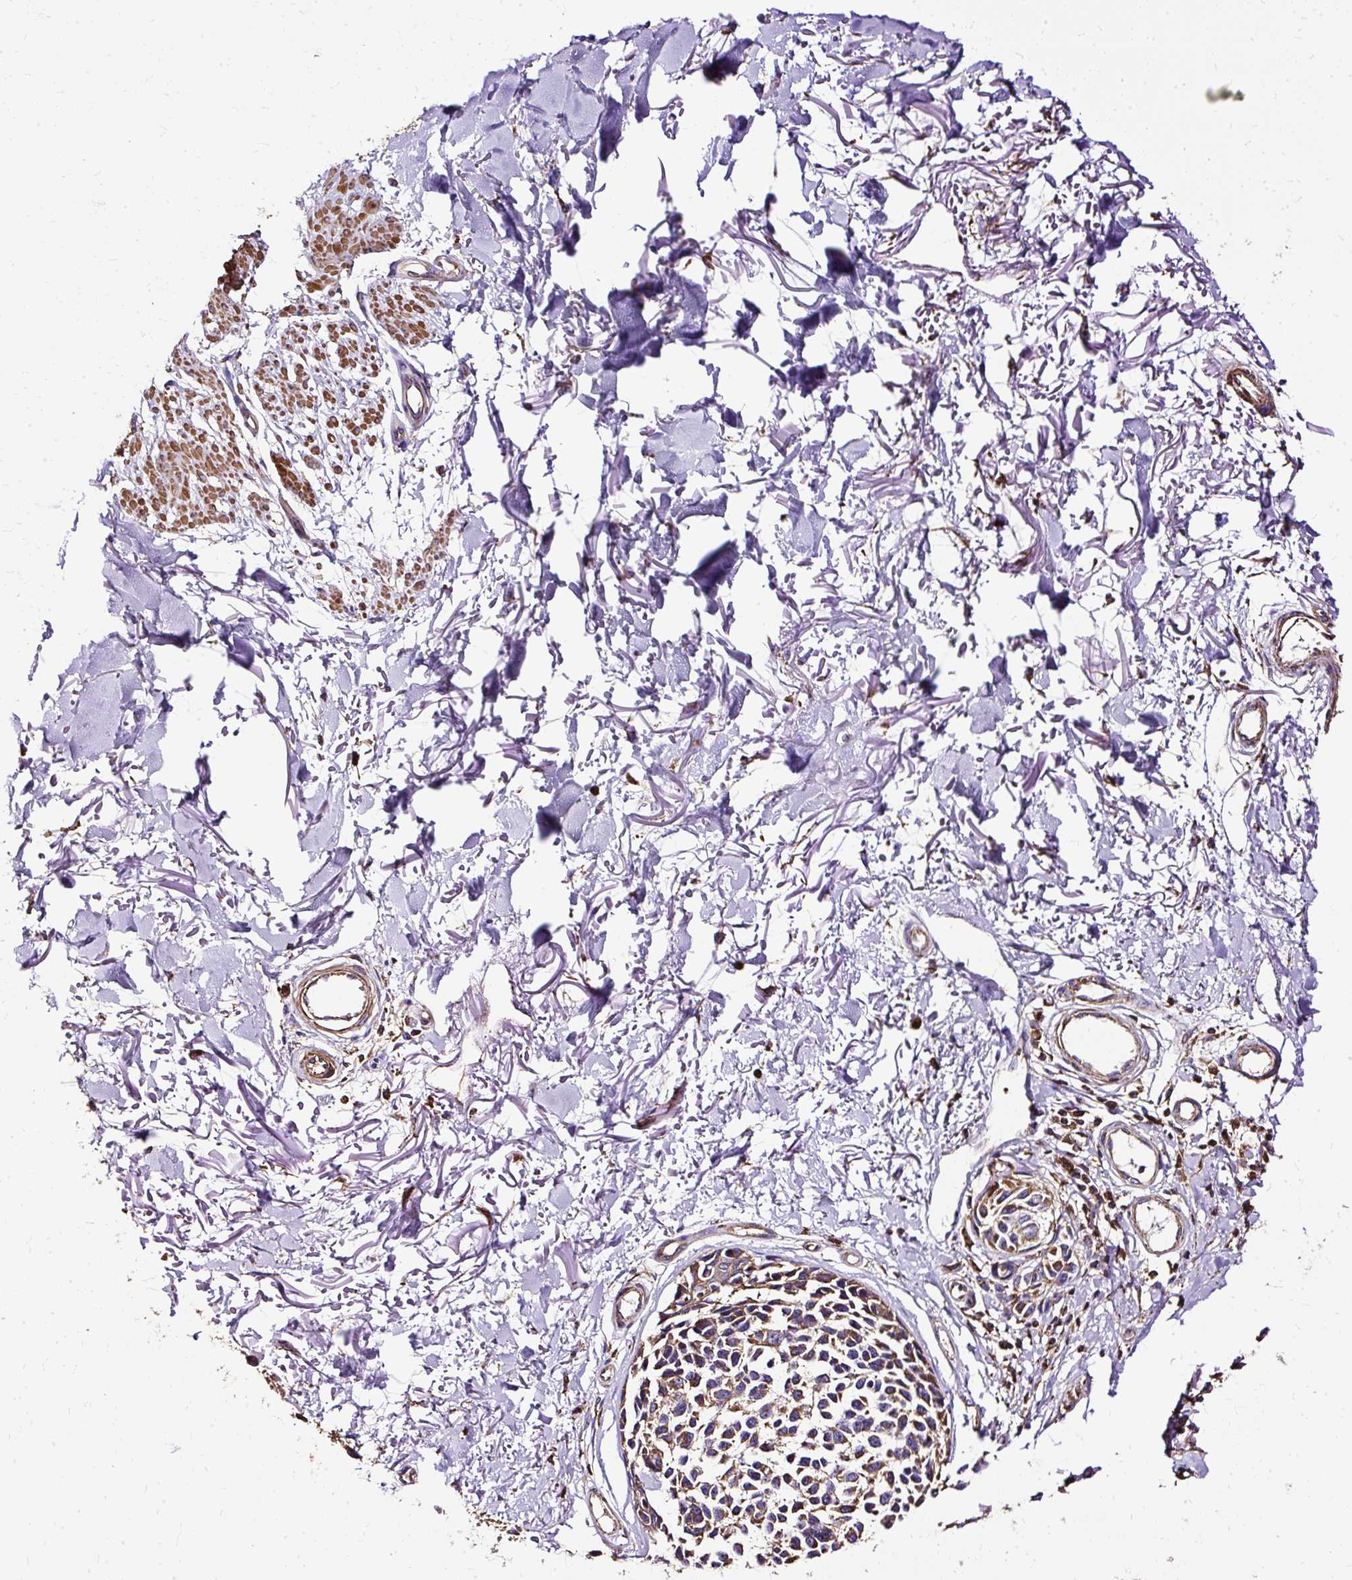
{"staining": {"intensity": "moderate", "quantity": ">75%", "location": "cytoplasmic/membranous"}, "tissue": "melanoma", "cell_type": "Tumor cells", "image_type": "cancer", "snomed": [{"axis": "morphology", "description": "Malignant melanoma, NOS"}, {"axis": "topography", "description": "Skin"}], "caption": "An image of human melanoma stained for a protein shows moderate cytoplasmic/membranous brown staining in tumor cells.", "gene": "KLHL11", "patient": {"sex": "male", "age": 73}}